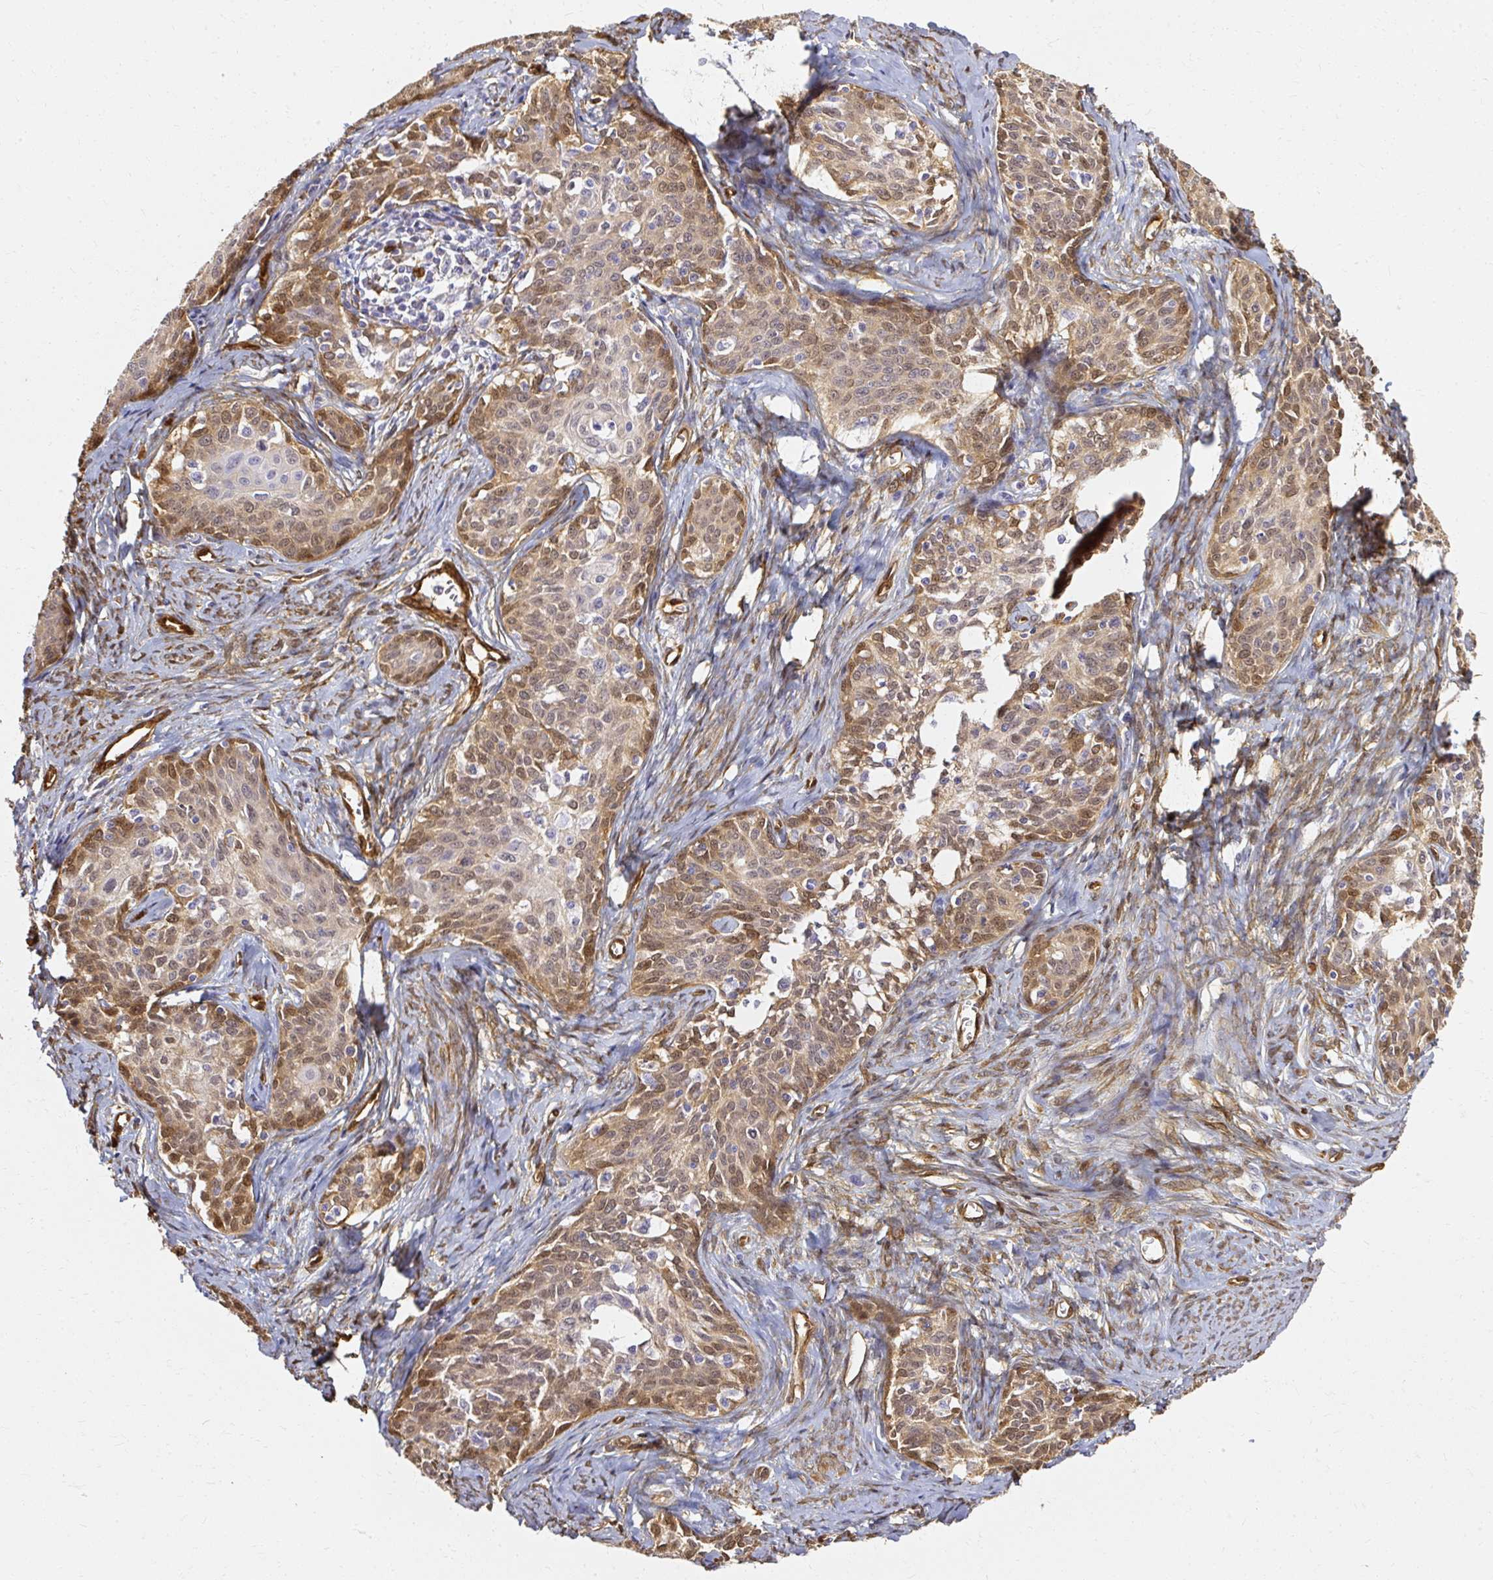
{"staining": {"intensity": "moderate", "quantity": "25%-75%", "location": "cytoplasmic/membranous,nuclear"}, "tissue": "cervical cancer", "cell_type": "Tumor cells", "image_type": "cancer", "snomed": [{"axis": "morphology", "description": "Squamous cell carcinoma, NOS"}, {"axis": "morphology", "description": "Adenocarcinoma, NOS"}, {"axis": "topography", "description": "Cervix"}], "caption": "Cervical adenocarcinoma was stained to show a protein in brown. There is medium levels of moderate cytoplasmic/membranous and nuclear positivity in about 25%-75% of tumor cells.", "gene": "CNN3", "patient": {"sex": "female", "age": 52}}